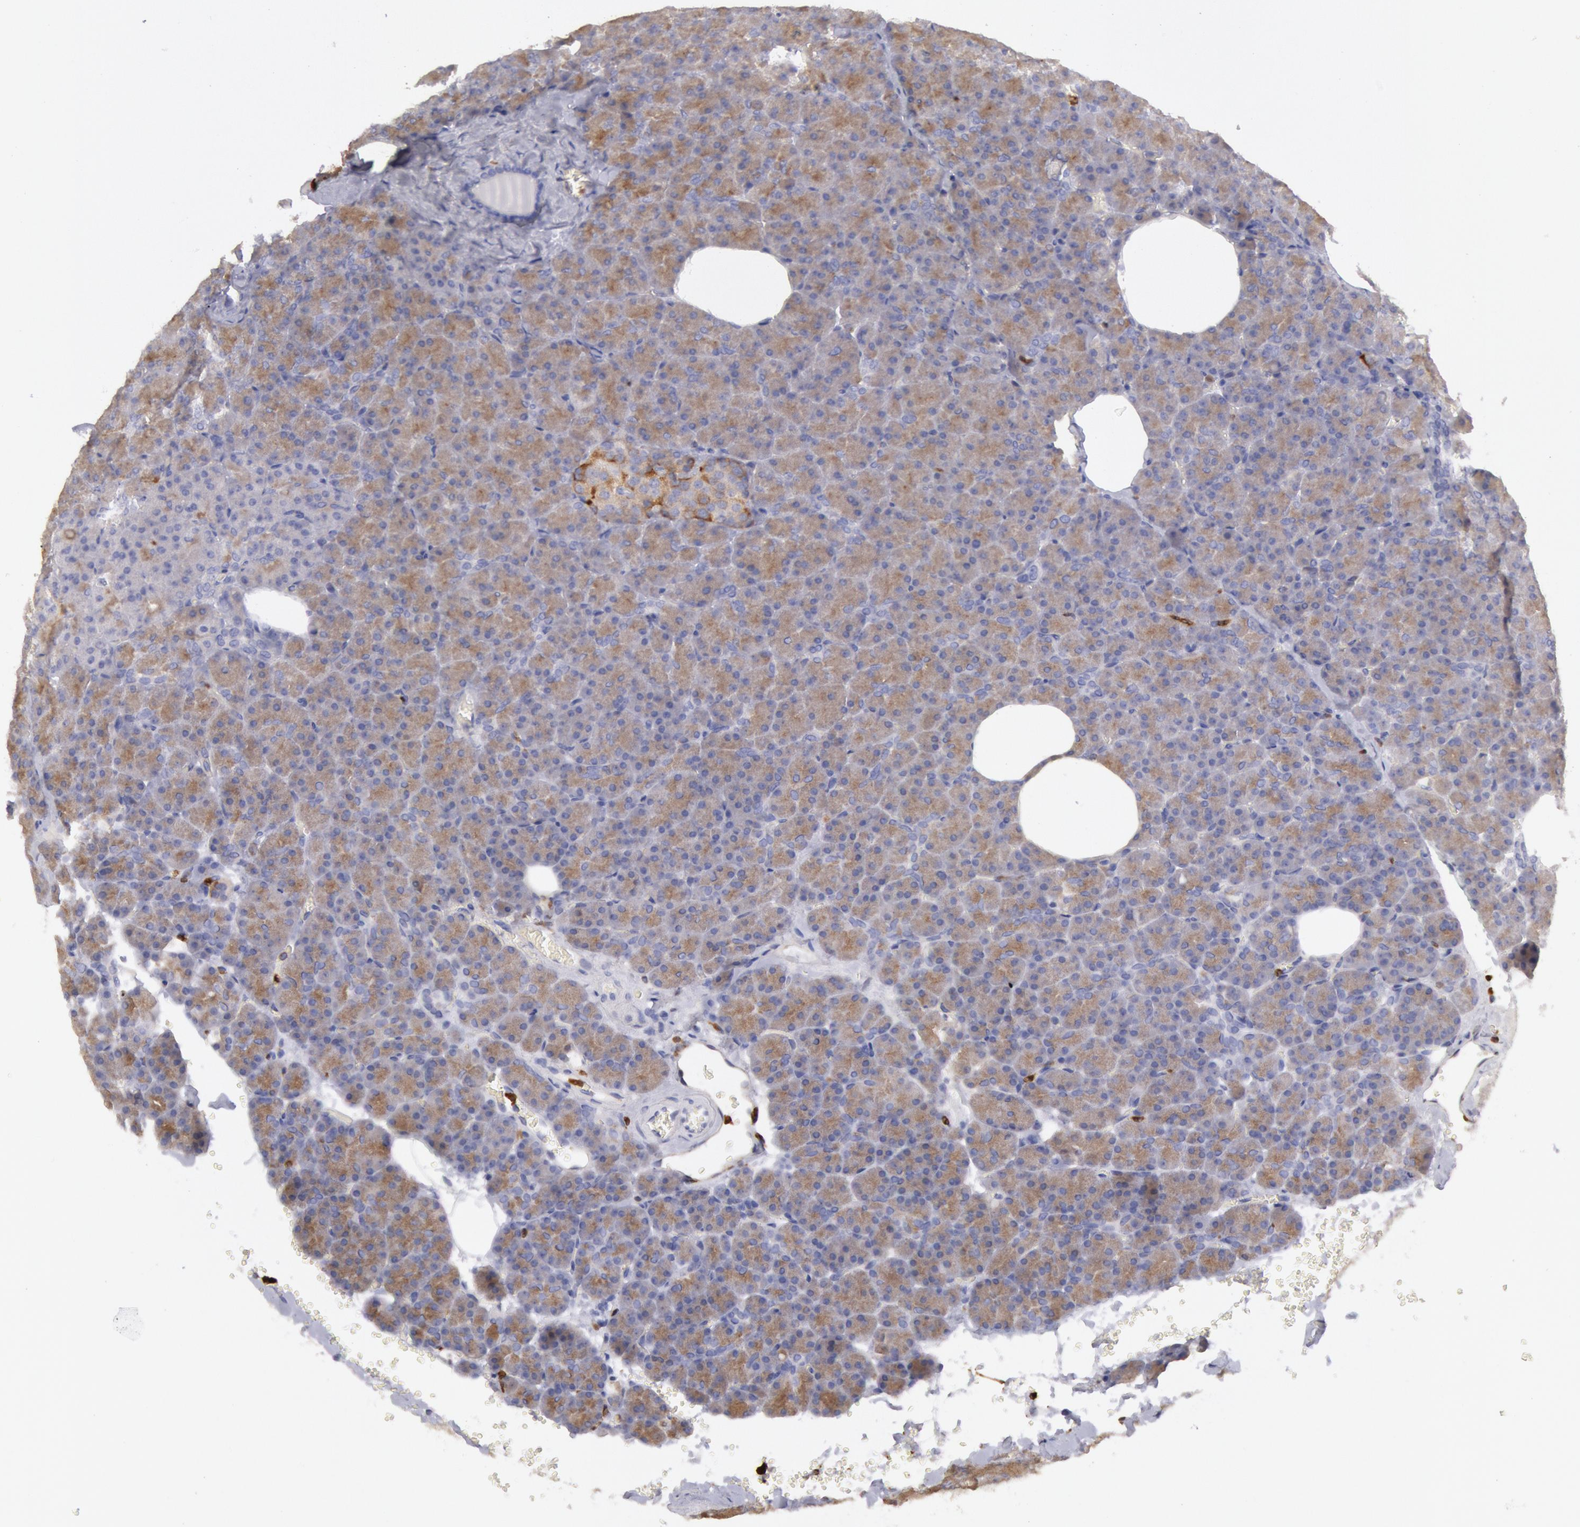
{"staining": {"intensity": "weak", "quantity": ">75%", "location": "cytoplasmic/membranous"}, "tissue": "pancreas", "cell_type": "Exocrine glandular cells", "image_type": "normal", "snomed": [{"axis": "morphology", "description": "Normal tissue, NOS"}, {"axis": "topography", "description": "Pancreas"}], "caption": "Normal pancreas demonstrates weak cytoplasmic/membranous staining in approximately >75% of exocrine glandular cells Ihc stains the protein in brown and the nuclei are stained blue..", "gene": "RAB27A", "patient": {"sex": "female", "age": 35}}